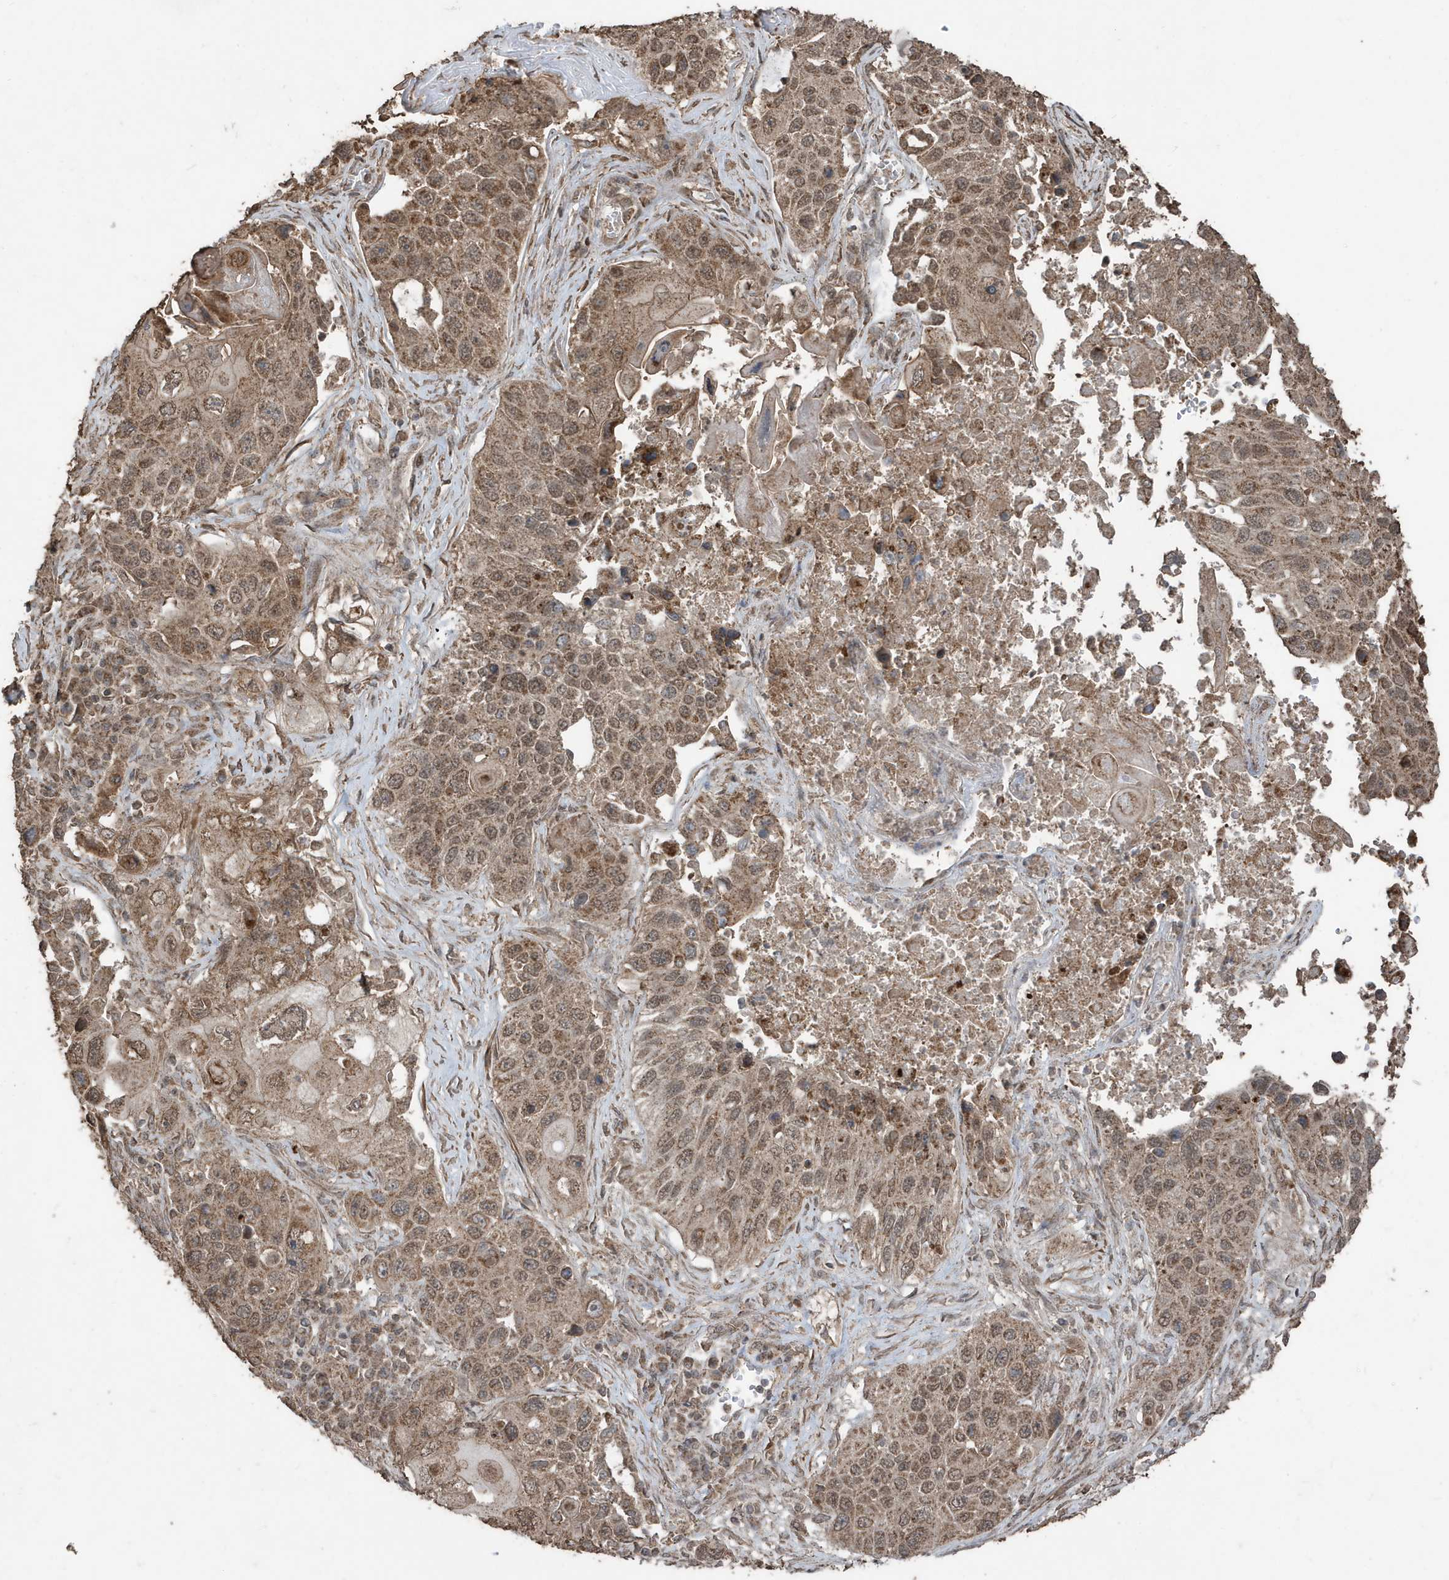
{"staining": {"intensity": "moderate", "quantity": ">75%", "location": "cytoplasmic/membranous,nuclear"}, "tissue": "lung cancer", "cell_type": "Tumor cells", "image_type": "cancer", "snomed": [{"axis": "morphology", "description": "Squamous cell carcinoma, NOS"}, {"axis": "topography", "description": "Lung"}], "caption": "Moderate cytoplasmic/membranous and nuclear protein positivity is present in approximately >75% of tumor cells in lung cancer. Using DAB (3,3'-diaminobenzidine) (brown) and hematoxylin (blue) stains, captured at high magnification using brightfield microscopy.", "gene": "PAXBP1", "patient": {"sex": "male", "age": 61}}